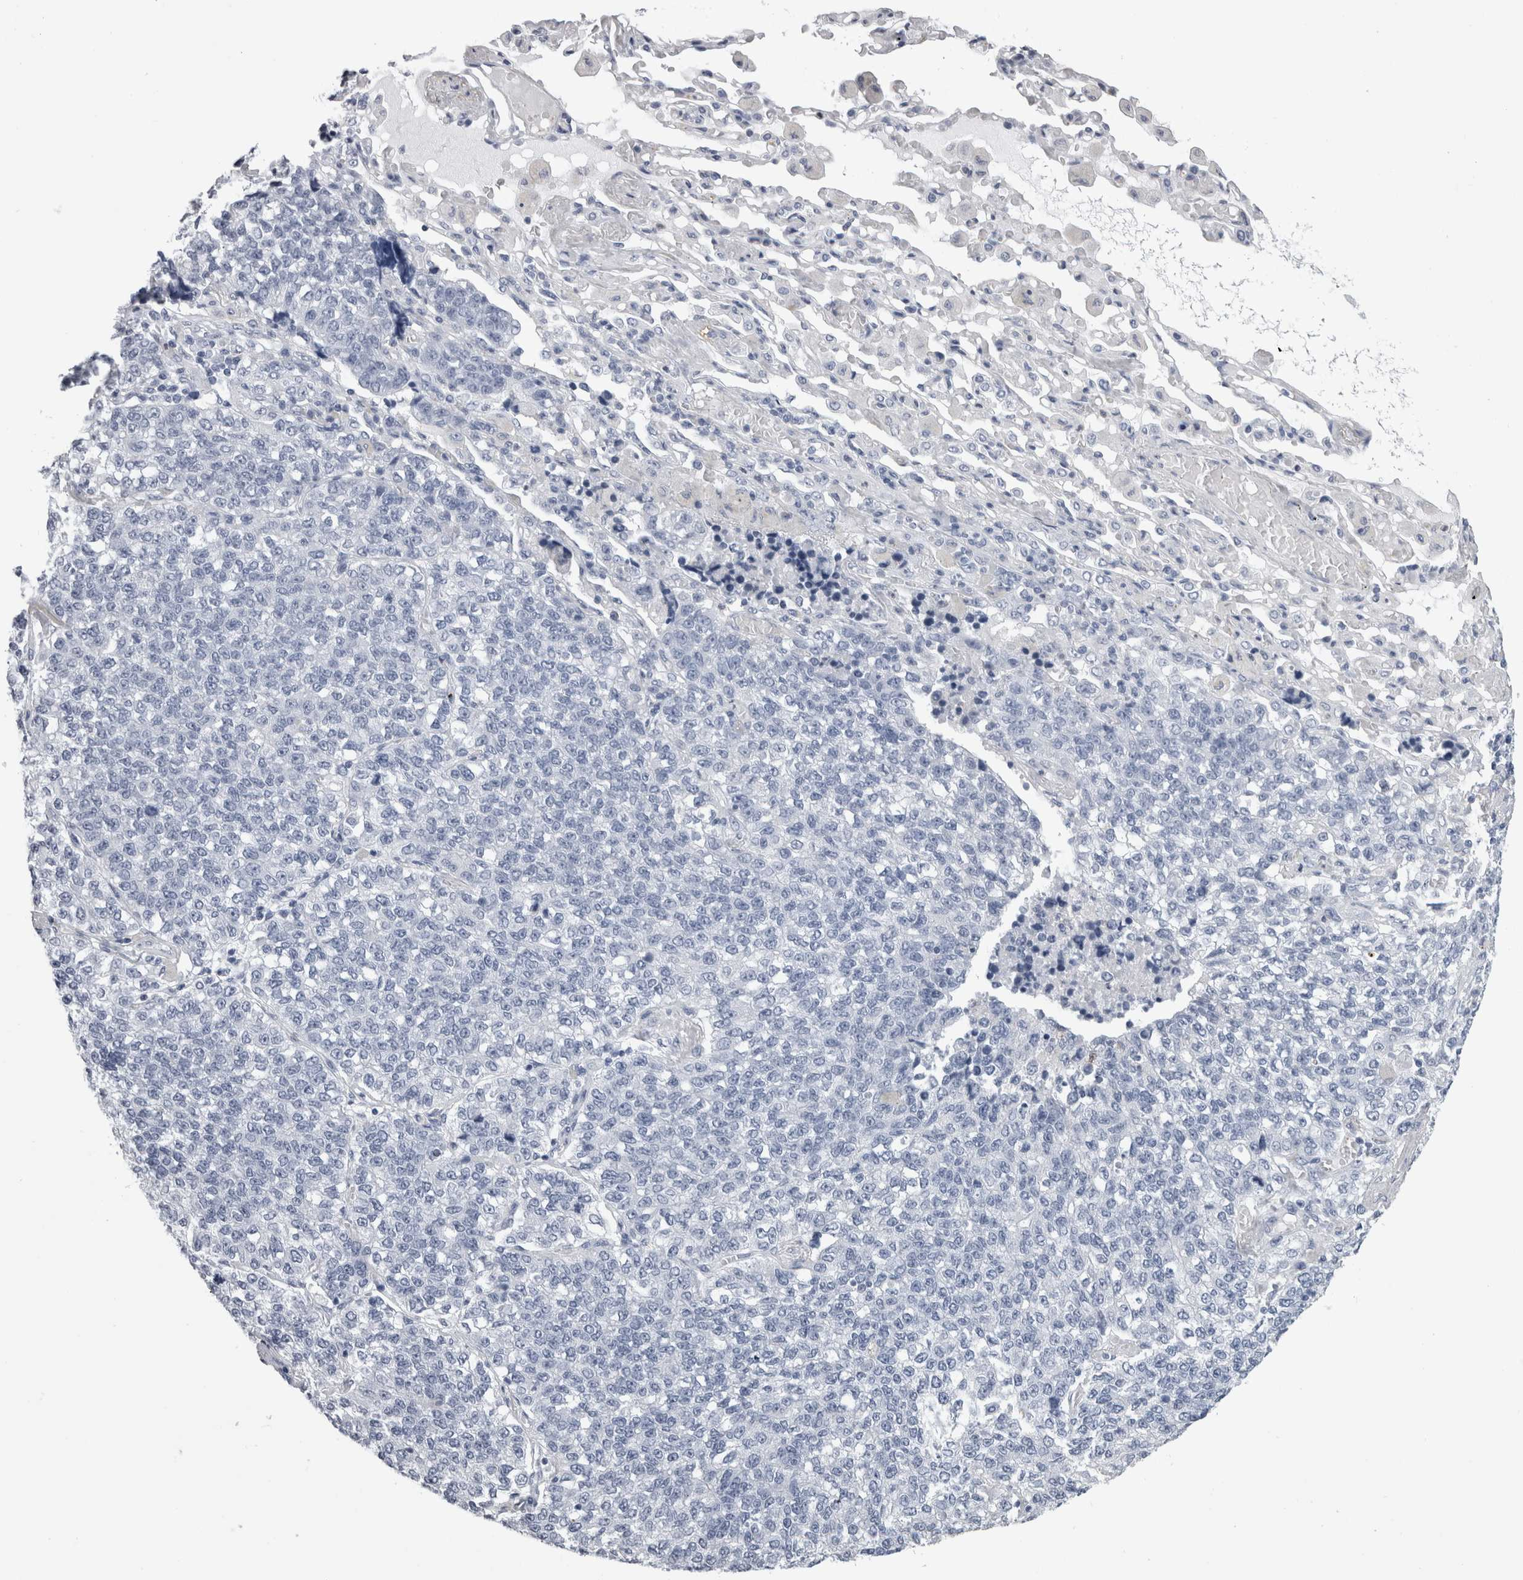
{"staining": {"intensity": "negative", "quantity": "none", "location": "none"}, "tissue": "lung cancer", "cell_type": "Tumor cells", "image_type": "cancer", "snomed": [{"axis": "morphology", "description": "Adenocarcinoma, NOS"}, {"axis": "topography", "description": "Lung"}], "caption": "Tumor cells show no significant protein positivity in lung cancer (adenocarcinoma).", "gene": "ALDH8A1", "patient": {"sex": "male", "age": 49}}